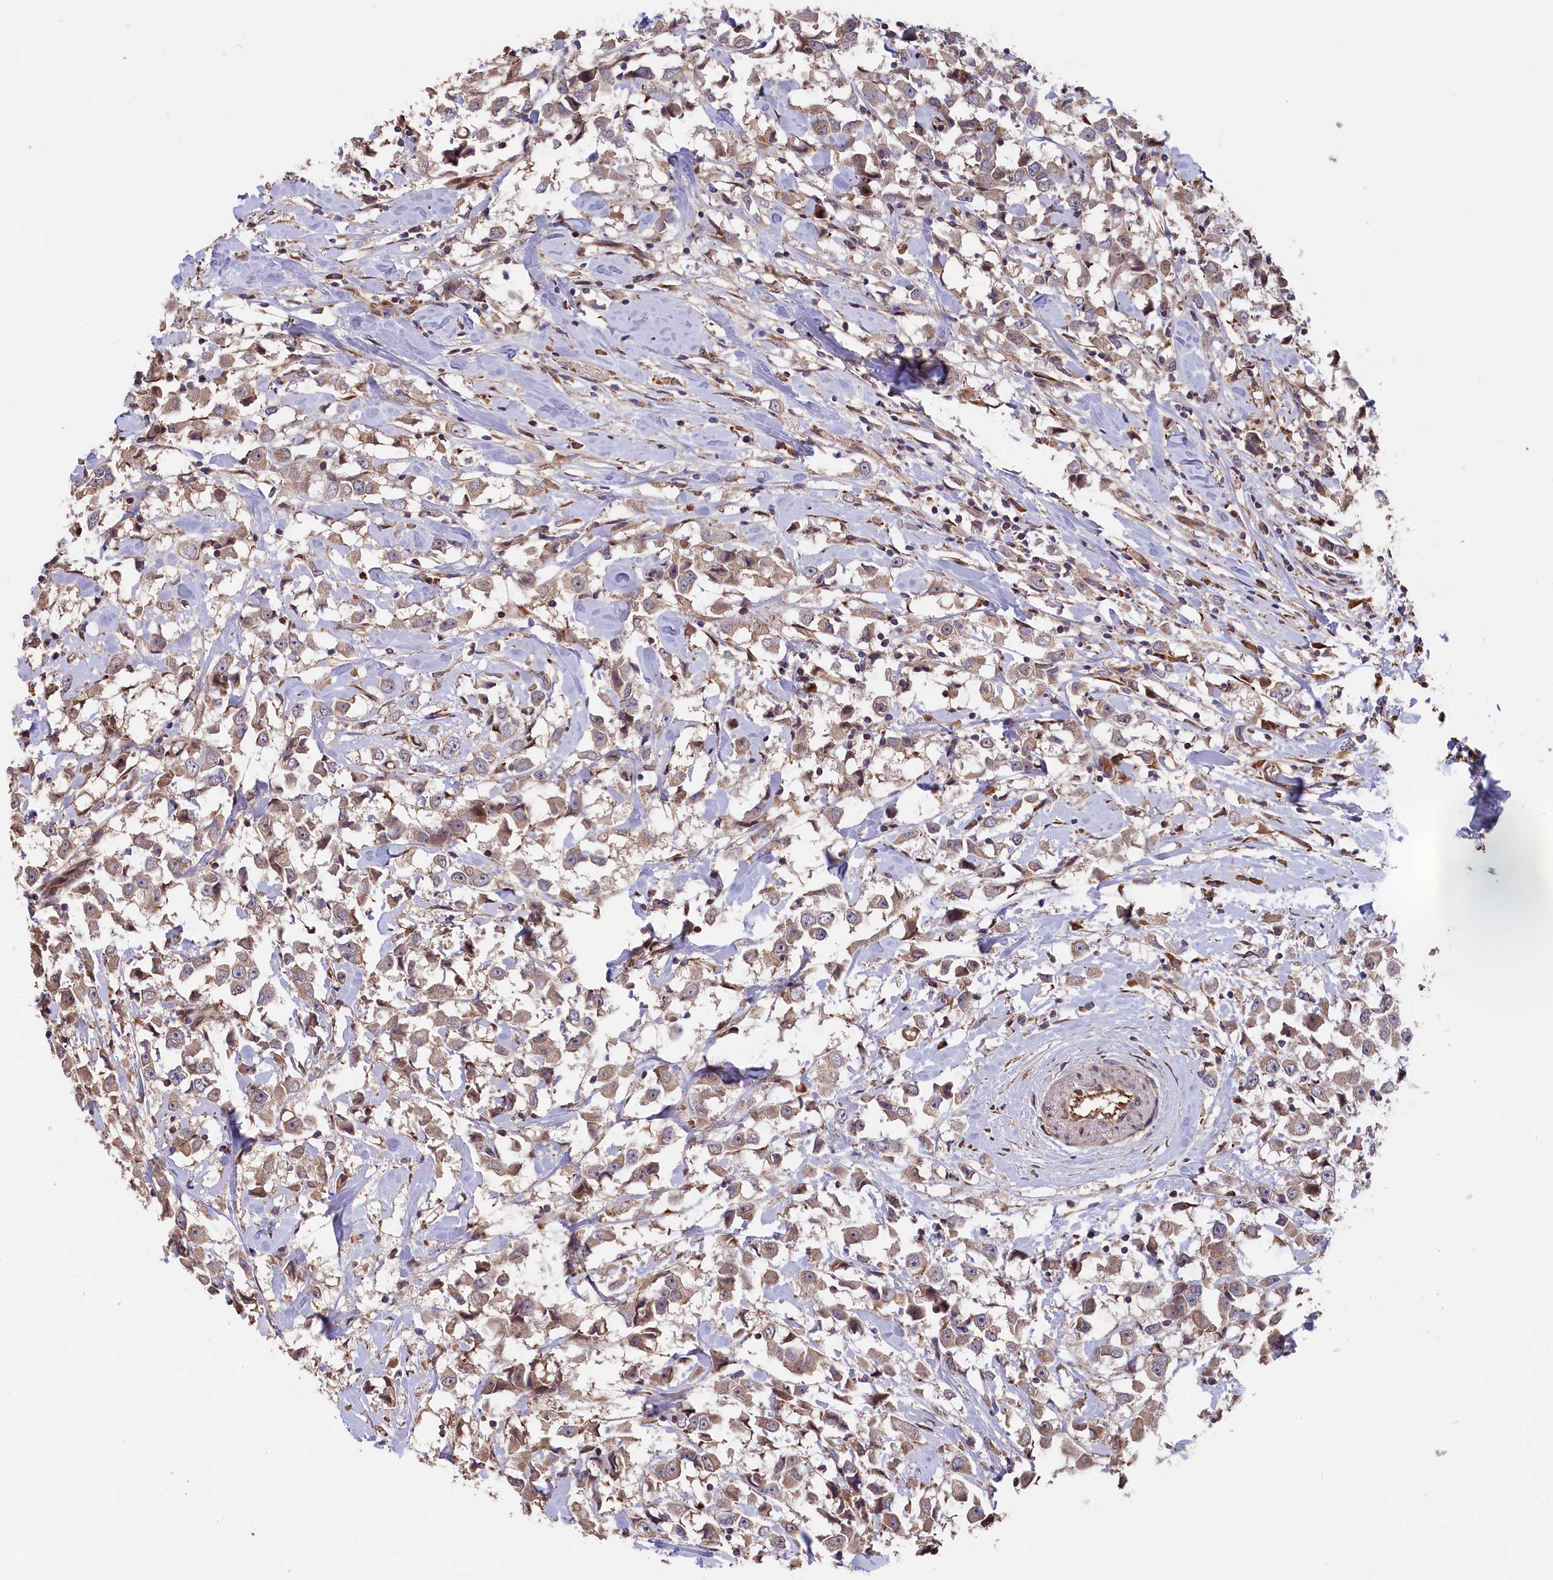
{"staining": {"intensity": "moderate", "quantity": ">75%", "location": "cytoplasmic/membranous"}, "tissue": "breast cancer", "cell_type": "Tumor cells", "image_type": "cancer", "snomed": [{"axis": "morphology", "description": "Duct carcinoma"}, {"axis": "topography", "description": "Breast"}], "caption": "The image shows a brown stain indicating the presence of a protein in the cytoplasmic/membranous of tumor cells in breast cancer.", "gene": "GREB1L", "patient": {"sex": "female", "age": 61}}